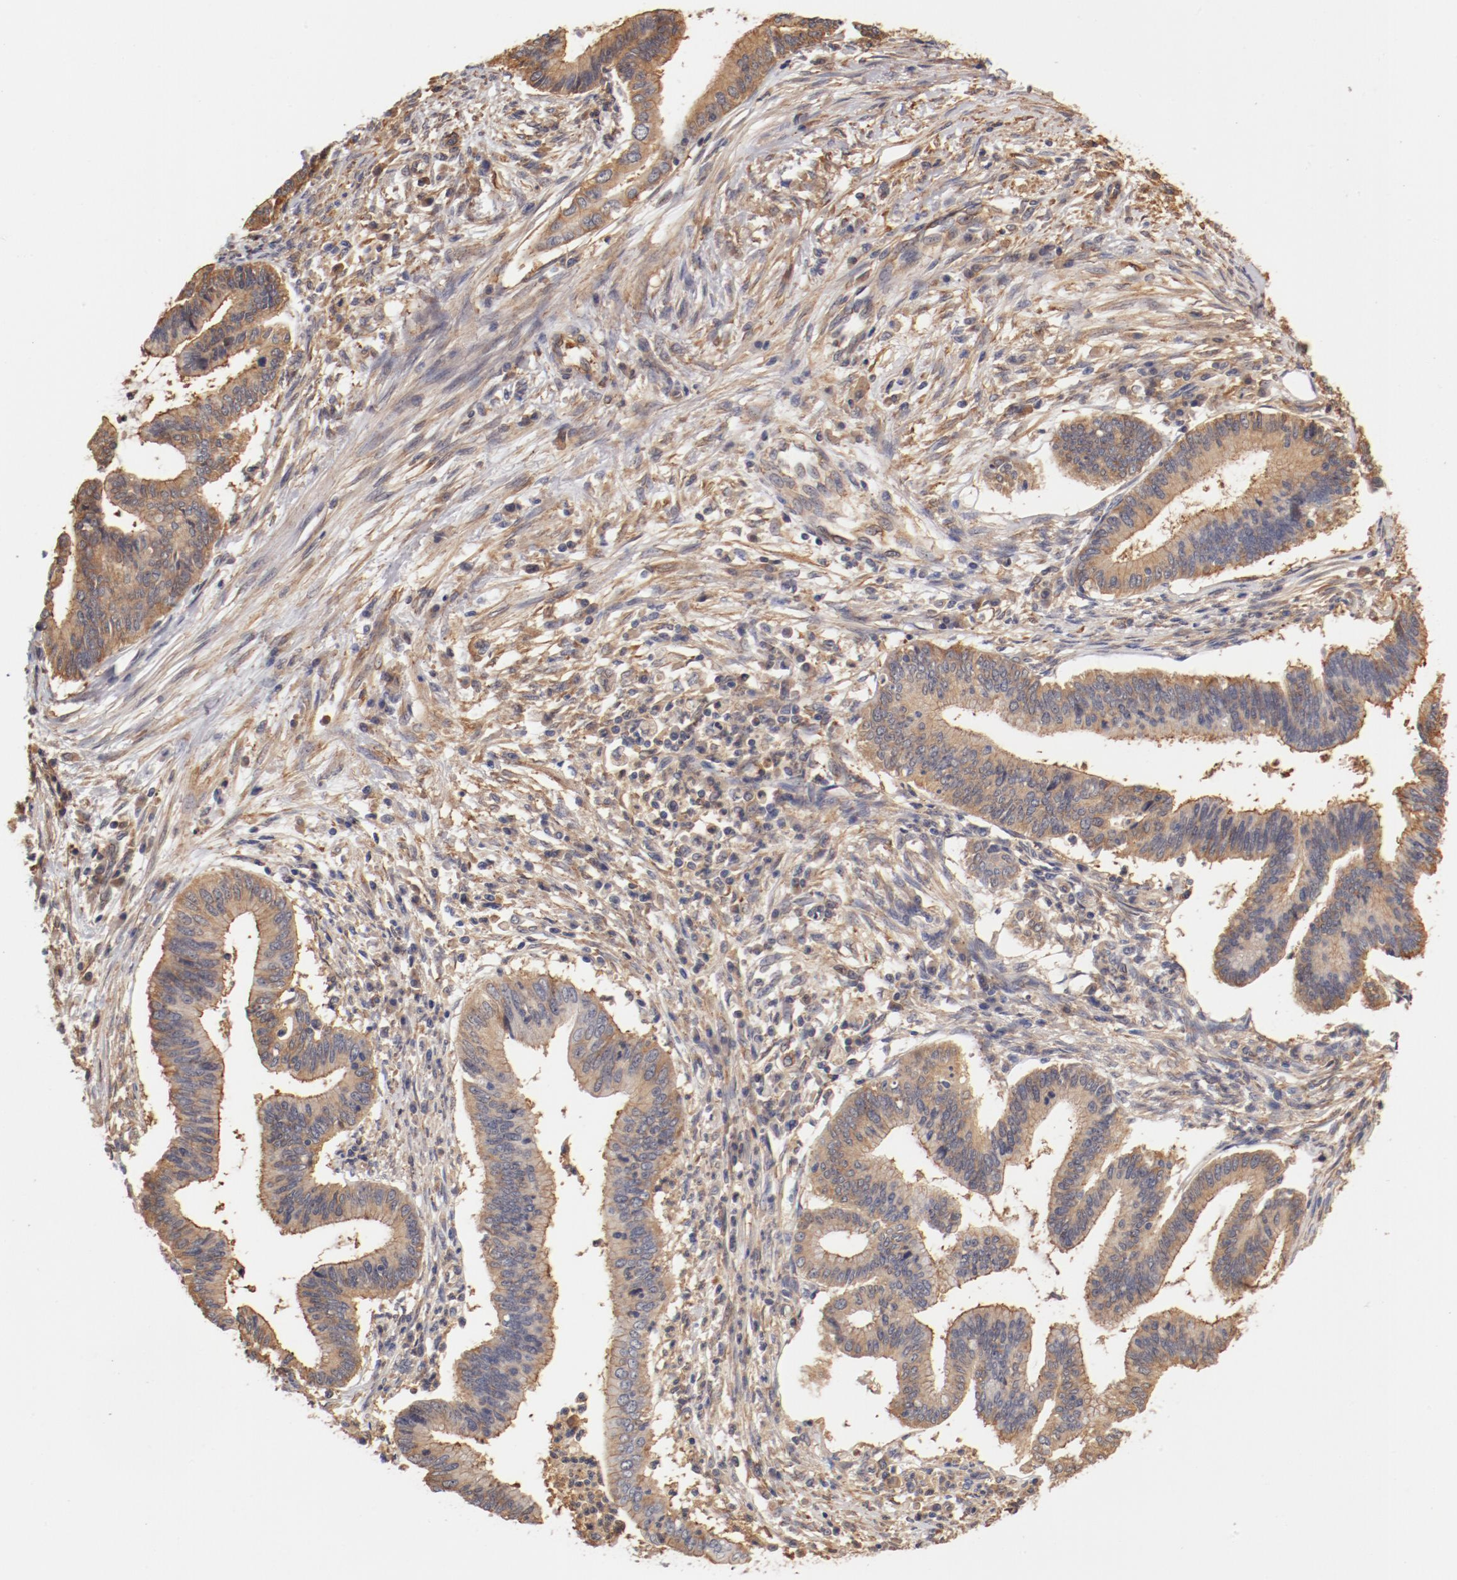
{"staining": {"intensity": "moderate", "quantity": "25%-75%", "location": "cytoplasmic/membranous"}, "tissue": "cervical cancer", "cell_type": "Tumor cells", "image_type": "cancer", "snomed": [{"axis": "morphology", "description": "Adenocarcinoma, NOS"}, {"axis": "topography", "description": "Cervix"}], "caption": "Tumor cells reveal medium levels of moderate cytoplasmic/membranous staining in approximately 25%-75% of cells in cervical cancer (adenocarcinoma).", "gene": "FCMR", "patient": {"sex": "female", "age": 36}}